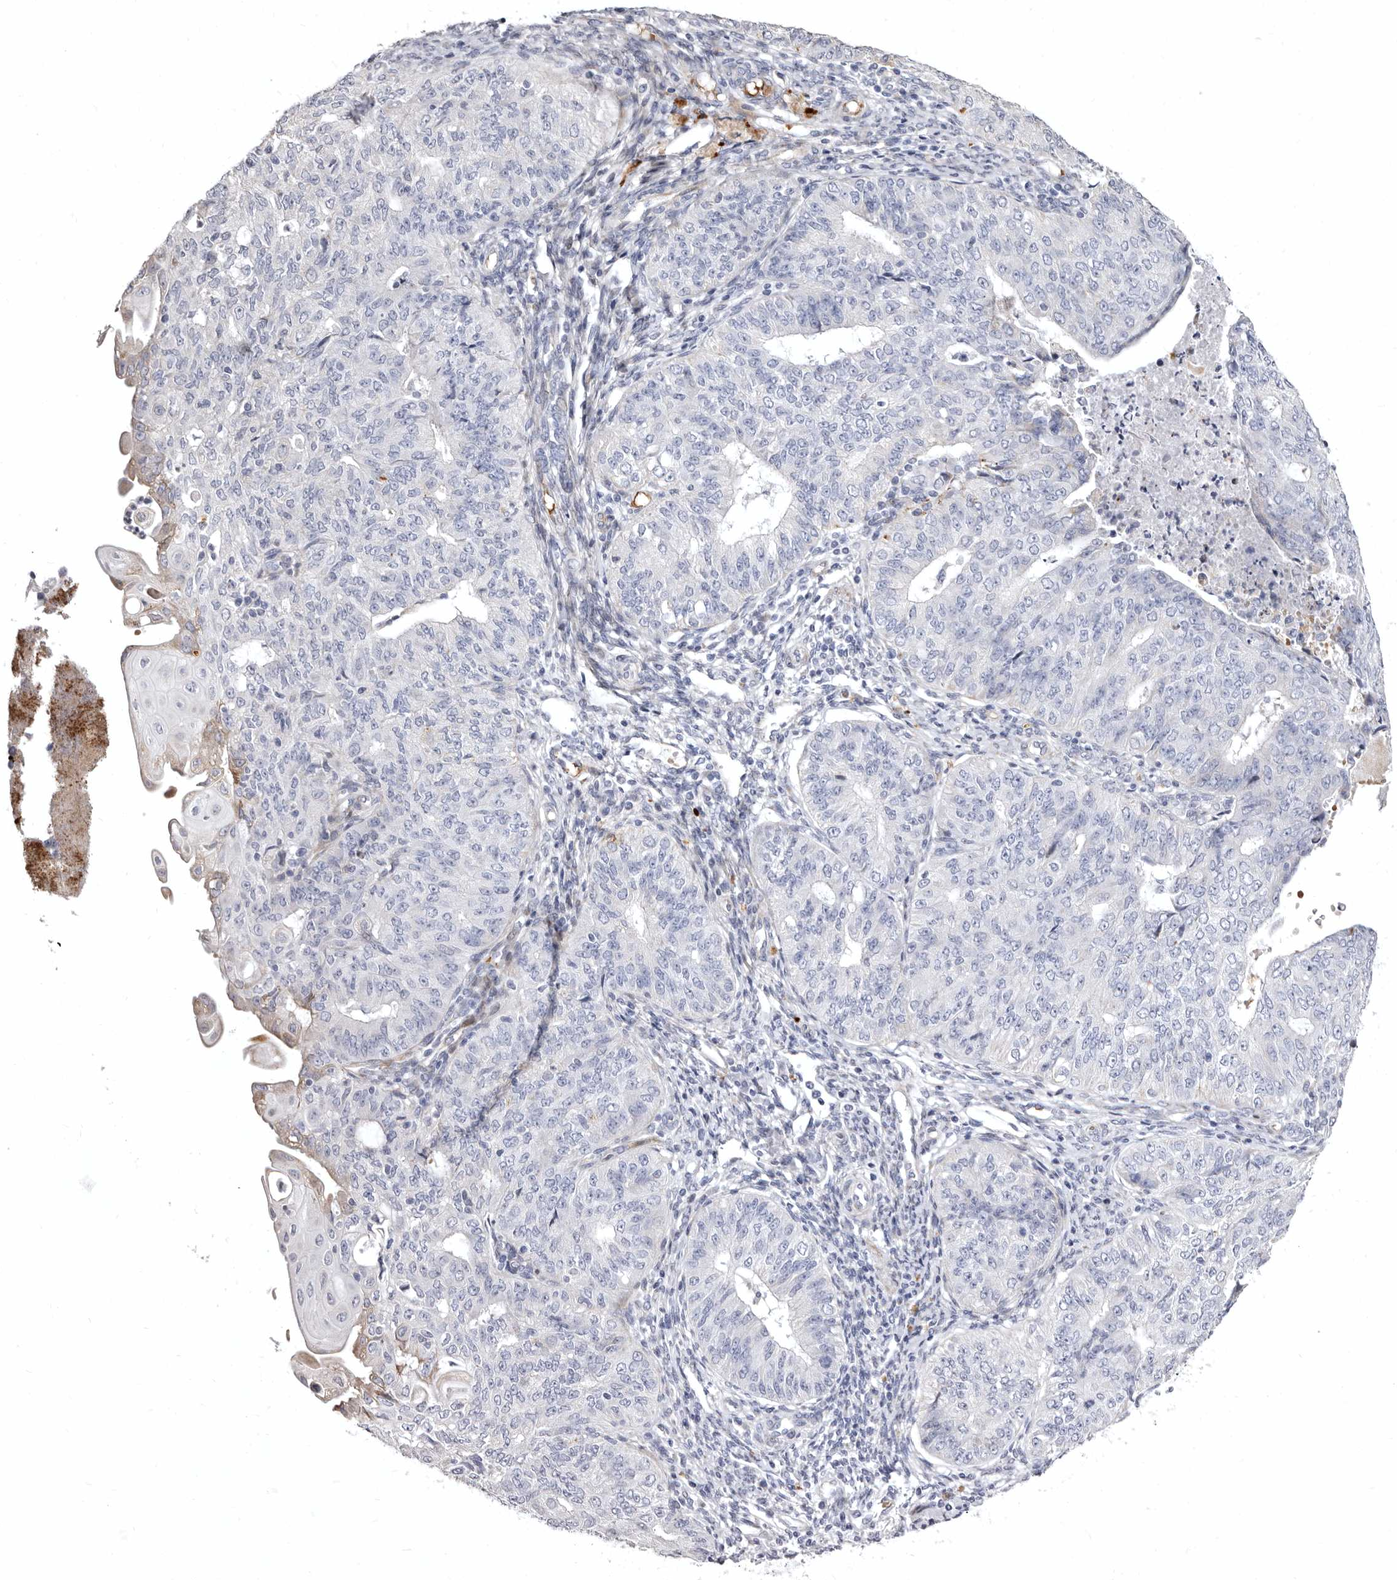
{"staining": {"intensity": "negative", "quantity": "none", "location": "none"}, "tissue": "endometrial cancer", "cell_type": "Tumor cells", "image_type": "cancer", "snomed": [{"axis": "morphology", "description": "Adenocarcinoma, NOS"}, {"axis": "topography", "description": "Endometrium"}], "caption": "Endometrial cancer (adenocarcinoma) was stained to show a protein in brown. There is no significant positivity in tumor cells.", "gene": "AIDA", "patient": {"sex": "female", "age": 32}}